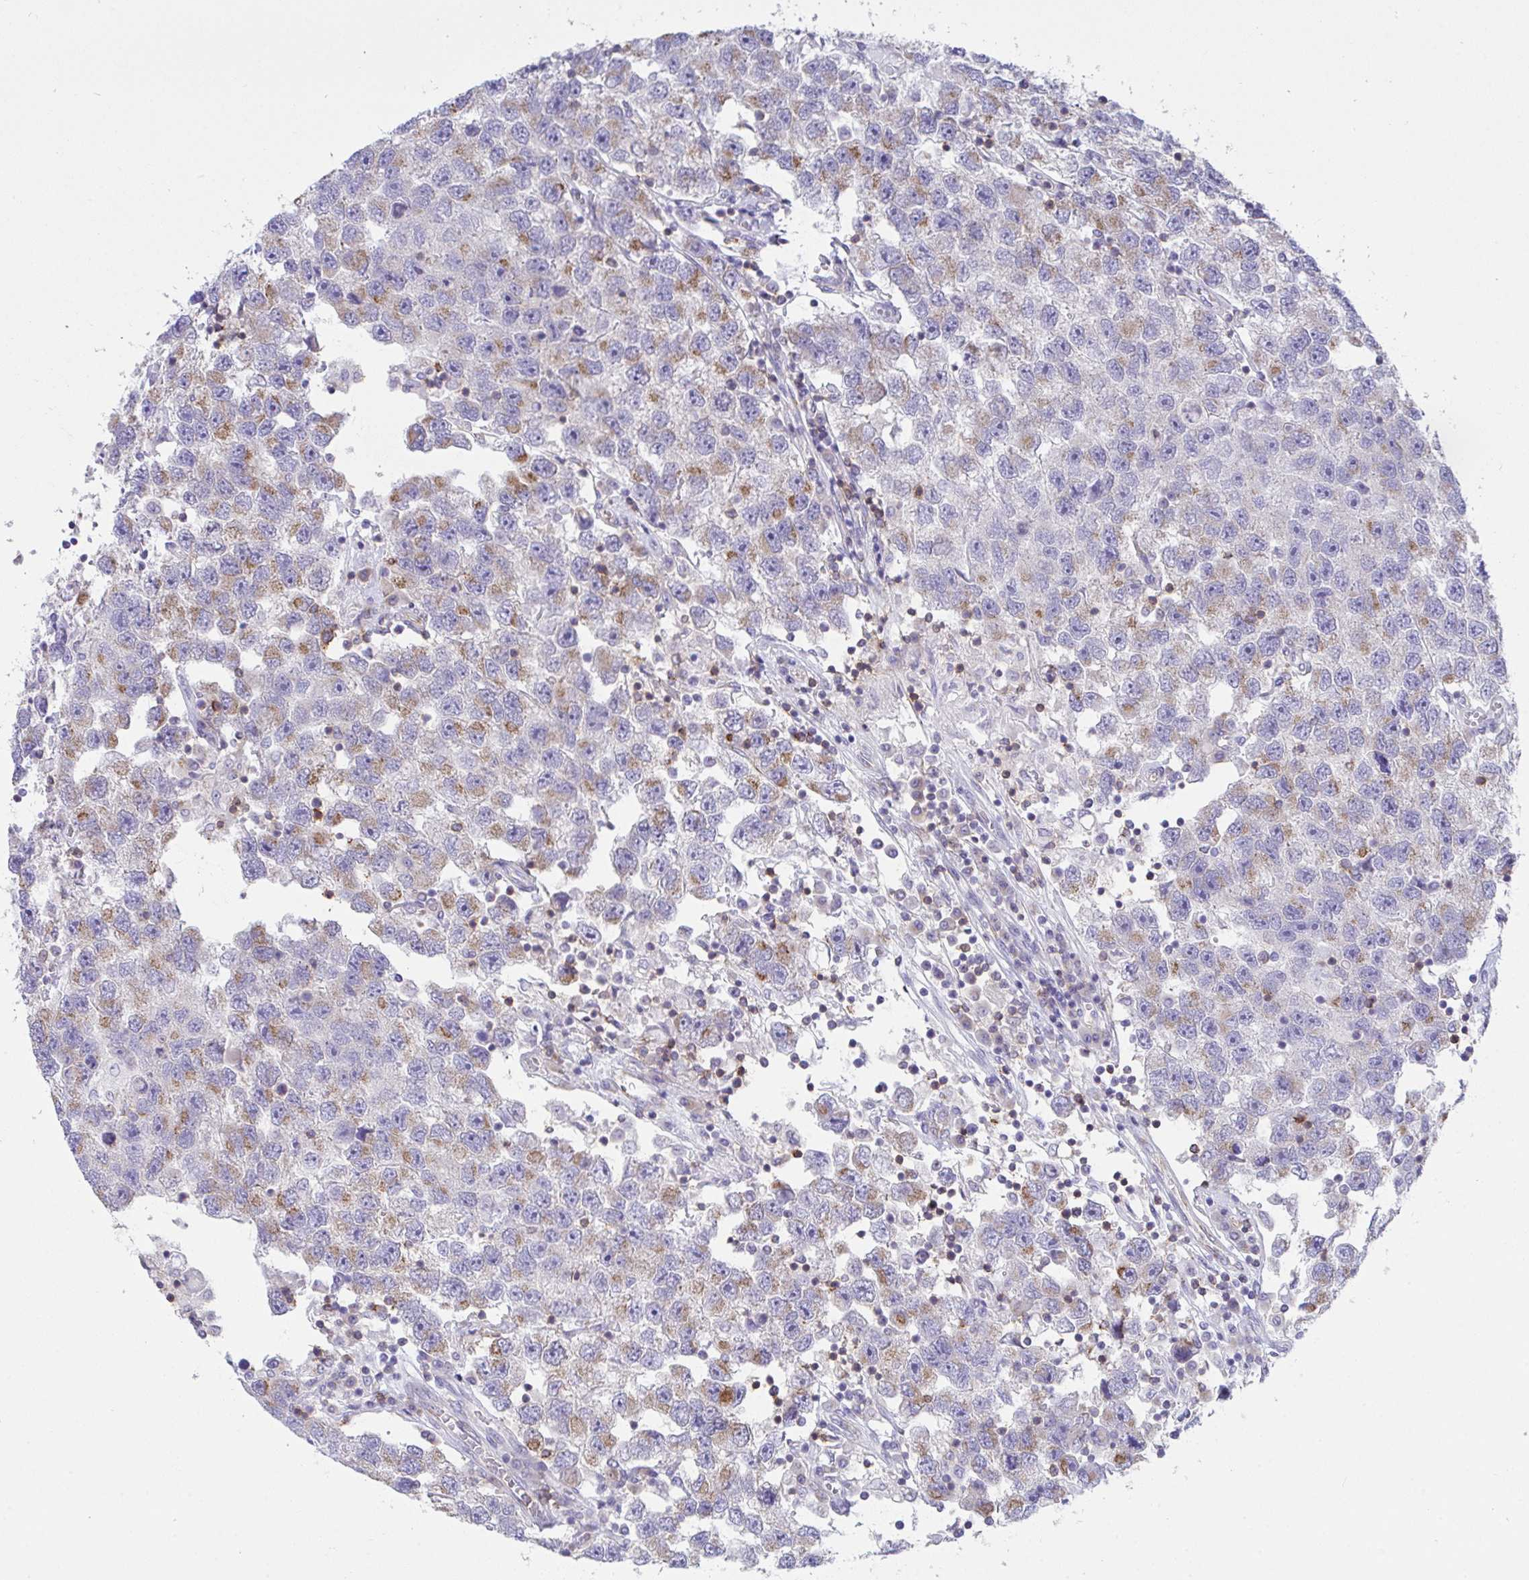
{"staining": {"intensity": "moderate", "quantity": "25%-75%", "location": "cytoplasmic/membranous"}, "tissue": "testis cancer", "cell_type": "Tumor cells", "image_type": "cancer", "snomed": [{"axis": "morphology", "description": "Seminoma, NOS"}, {"axis": "topography", "description": "Testis"}], "caption": "Testis cancer stained with a brown dye displays moderate cytoplasmic/membranous positive expression in approximately 25%-75% of tumor cells.", "gene": "MIA3", "patient": {"sex": "male", "age": 26}}